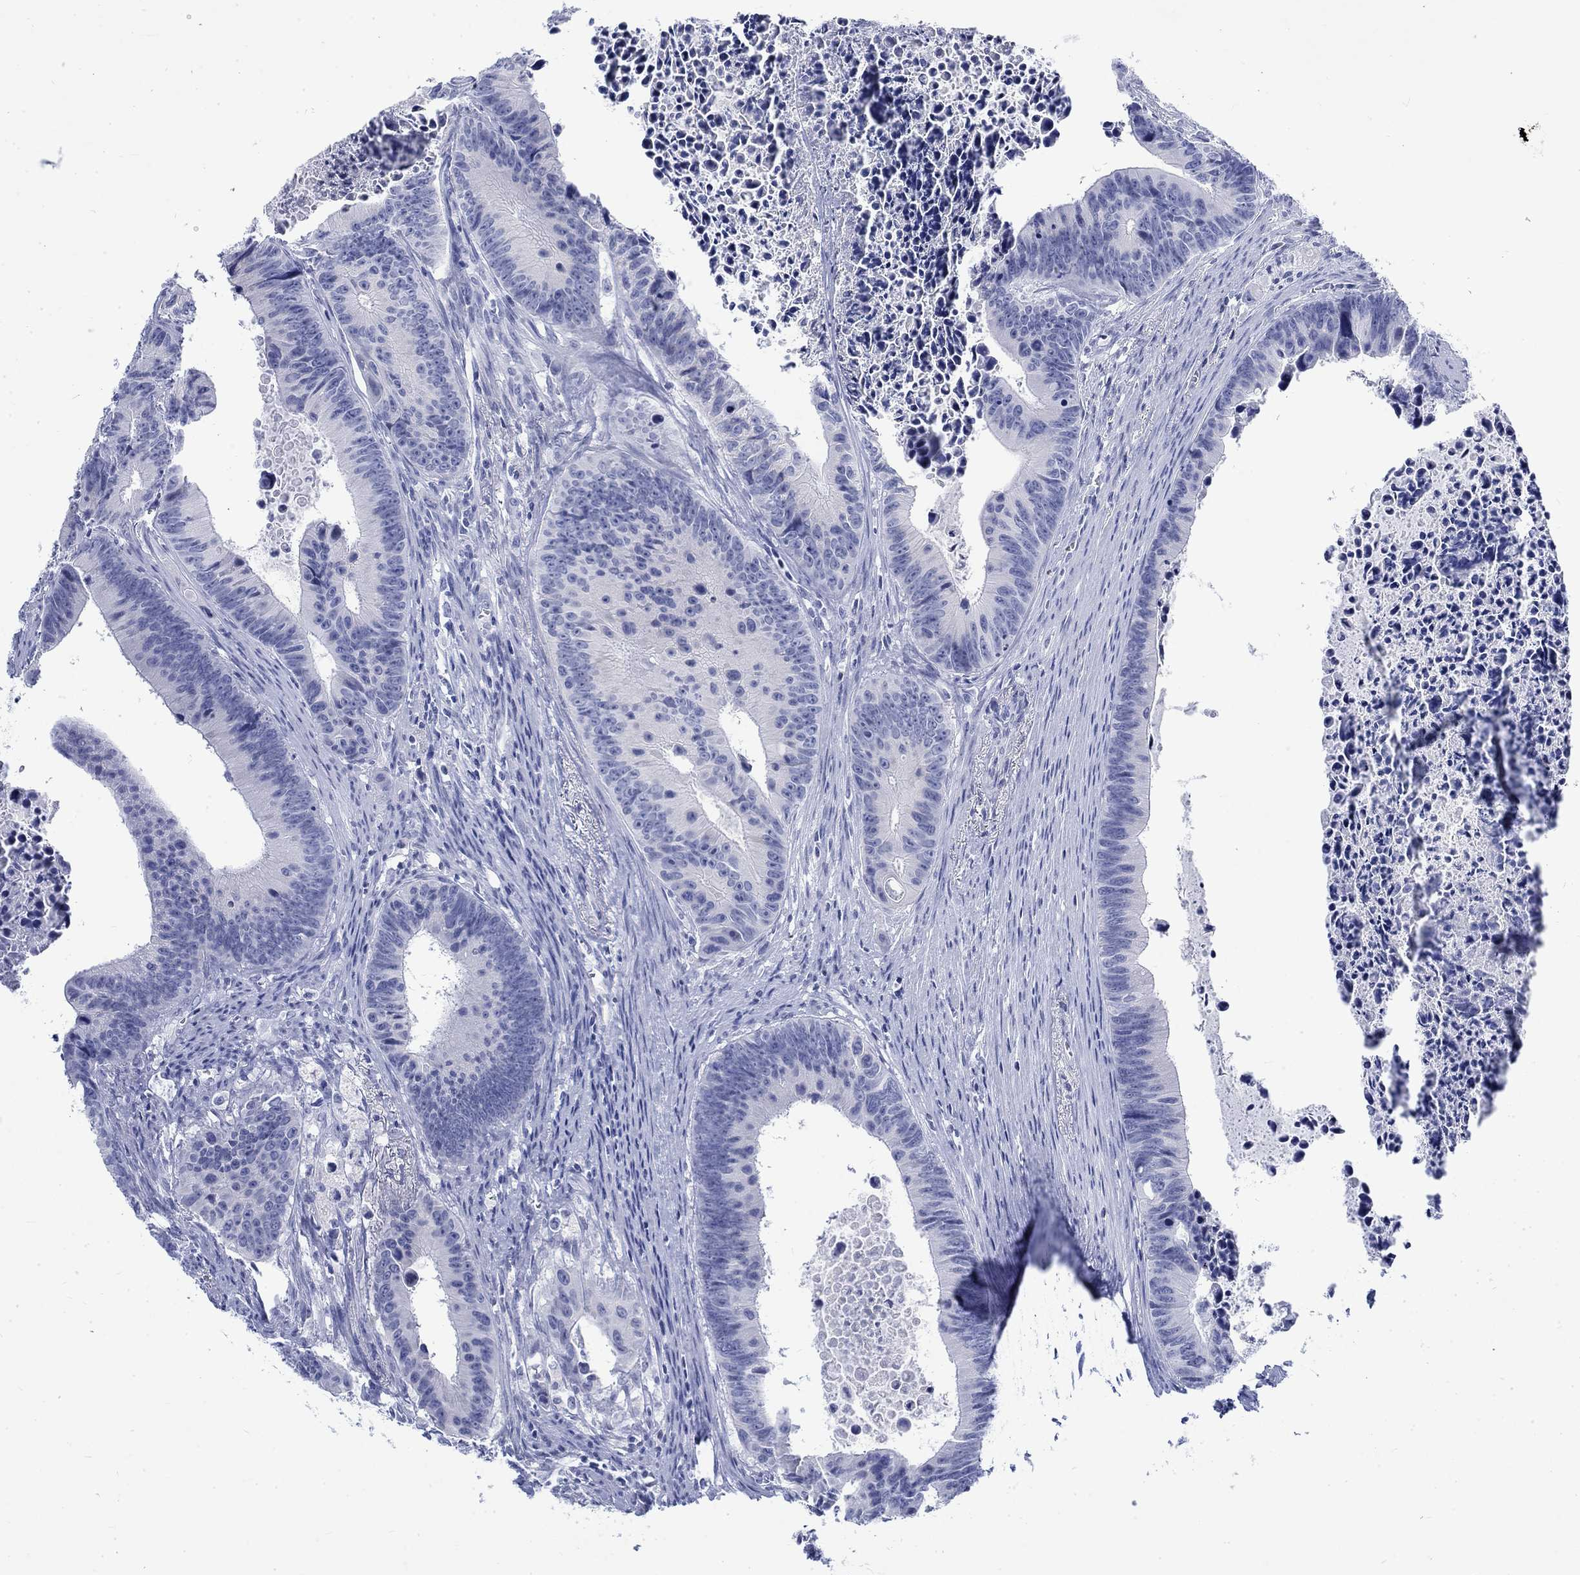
{"staining": {"intensity": "negative", "quantity": "none", "location": "none"}, "tissue": "colorectal cancer", "cell_type": "Tumor cells", "image_type": "cancer", "snomed": [{"axis": "morphology", "description": "Adenocarcinoma, NOS"}, {"axis": "topography", "description": "Colon"}], "caption": "A high-resolution histopathology image shows immunohistochemistry staining of adenocarcinoma (colorectal), which displays no significant expression in tumor cells. (Brightfield microscopy of DAB immunohistochemistry at high magnification).", "gene": "KRT76", "patient": {"sex": "female", "age": 87}}